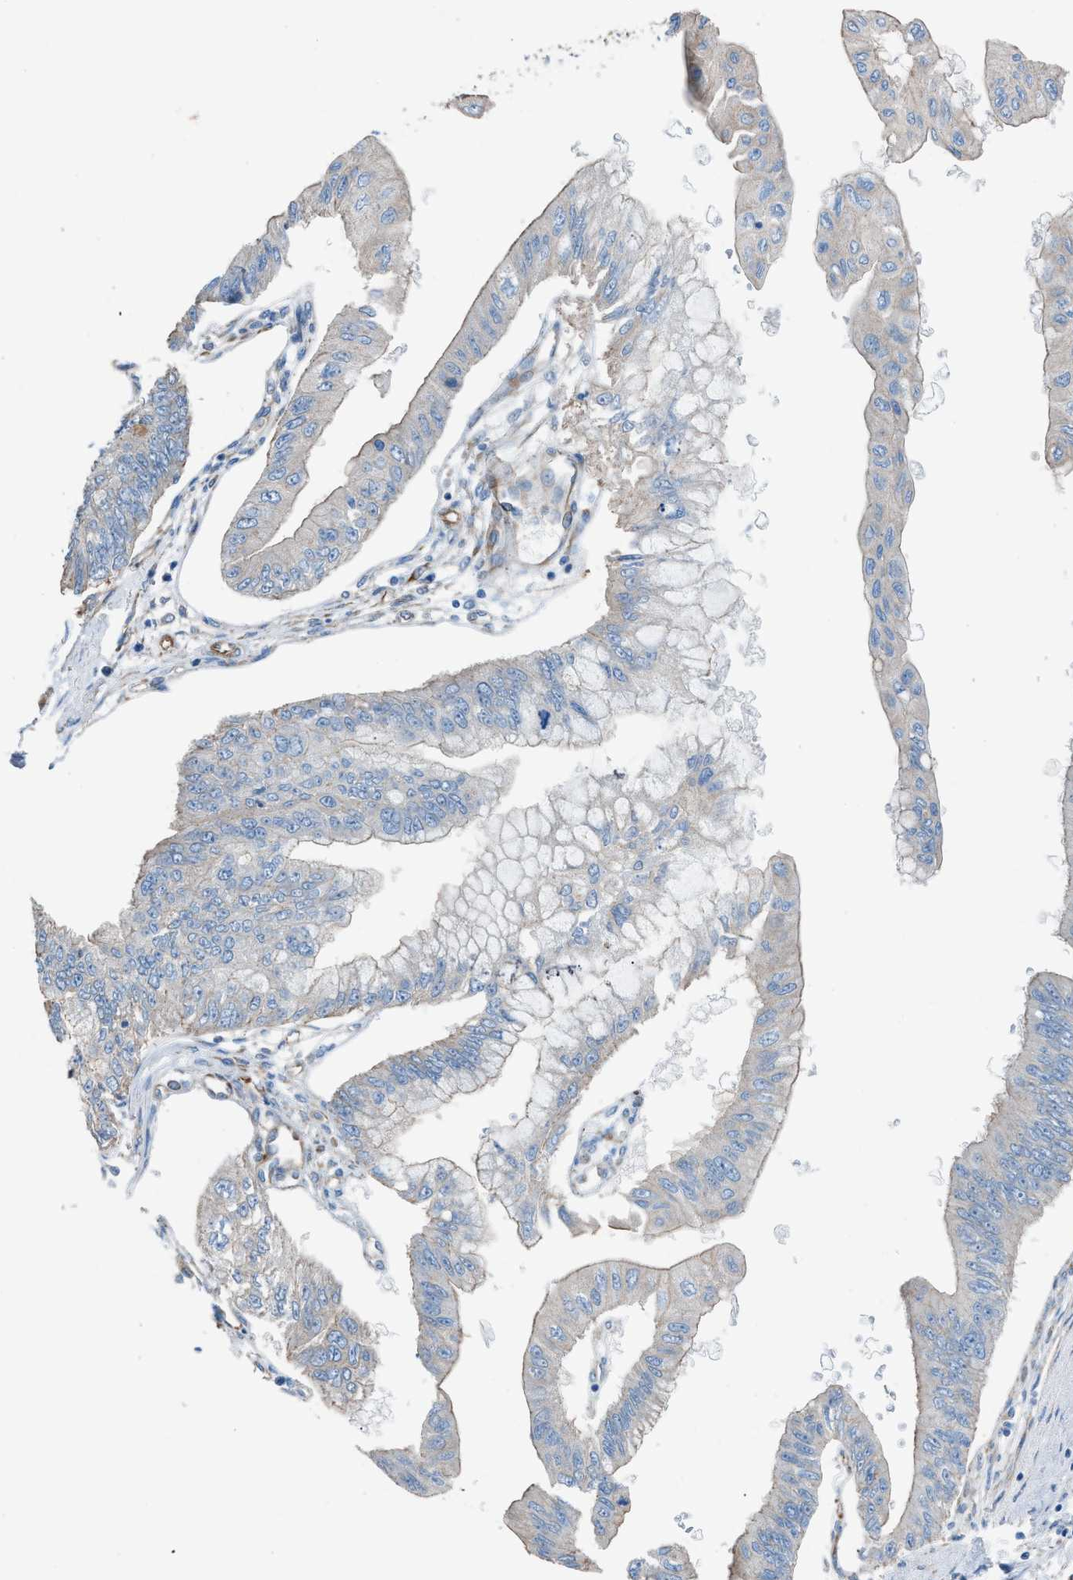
{"staining": {"intensity": "negative", "quantity": "none", "location": "none"}, "tissue": "pancreatic cancer", "cell_type": "Tumor cells", "image_type": "cancer", "snomed": [{"axis": "morphology", "description": "Adenocarcinoma, NOS"}, {"axis": "topography", "description": "Pancreas"}], "caption": "This histopathology image is of pancreatic adenocarcinoma stained with immunohistochemistry to label a protein in brown with the nuclei are counter-stained blue. There is no expression in tumor cells.", "gene": "CABP7", "patient": {"sex": "female", "age": 77}}